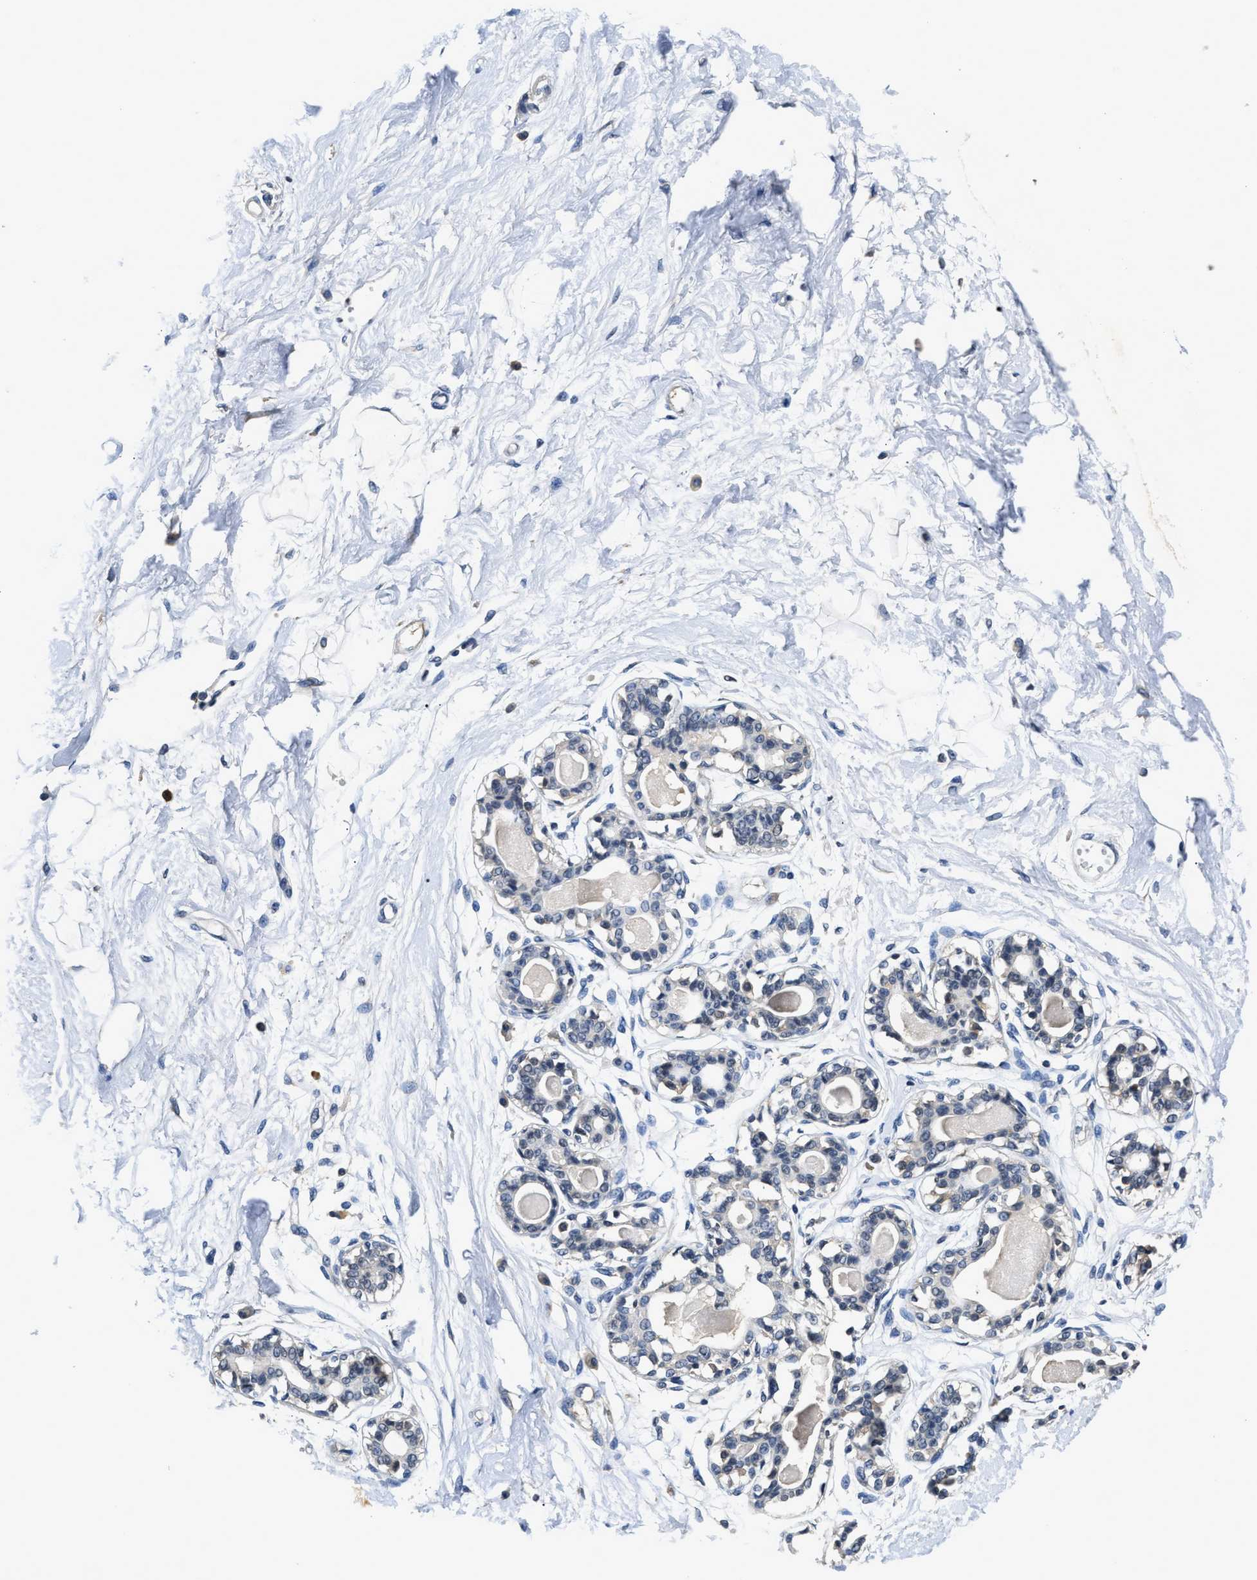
{"staining": {"intensity": "weak", "quantity": ">75%", "location": "cytoplasmic/membranous"}, "tissue": "breast", "cell_type": "Adipocytes", "image_type": "normal", "snomed": [{"axis": "morphology", "description": "Normal tissue, NOS"}, {"axis": "topography", "description": "Breast"}], "caption": "Immunohistochemistry (IHC) staining of normal breast, which reveals low levels of weak cytoplasmic/membranous expression in approximately >75% of adipocytes indicating weak cytoplasmic/membranous protein expression. The staining was performed using DAB (brown) for protein detection and nuclei were counterstained in hematoxylin (blue).", "gene": "INHA", "patient": {"sex": "female", "age": 45}}